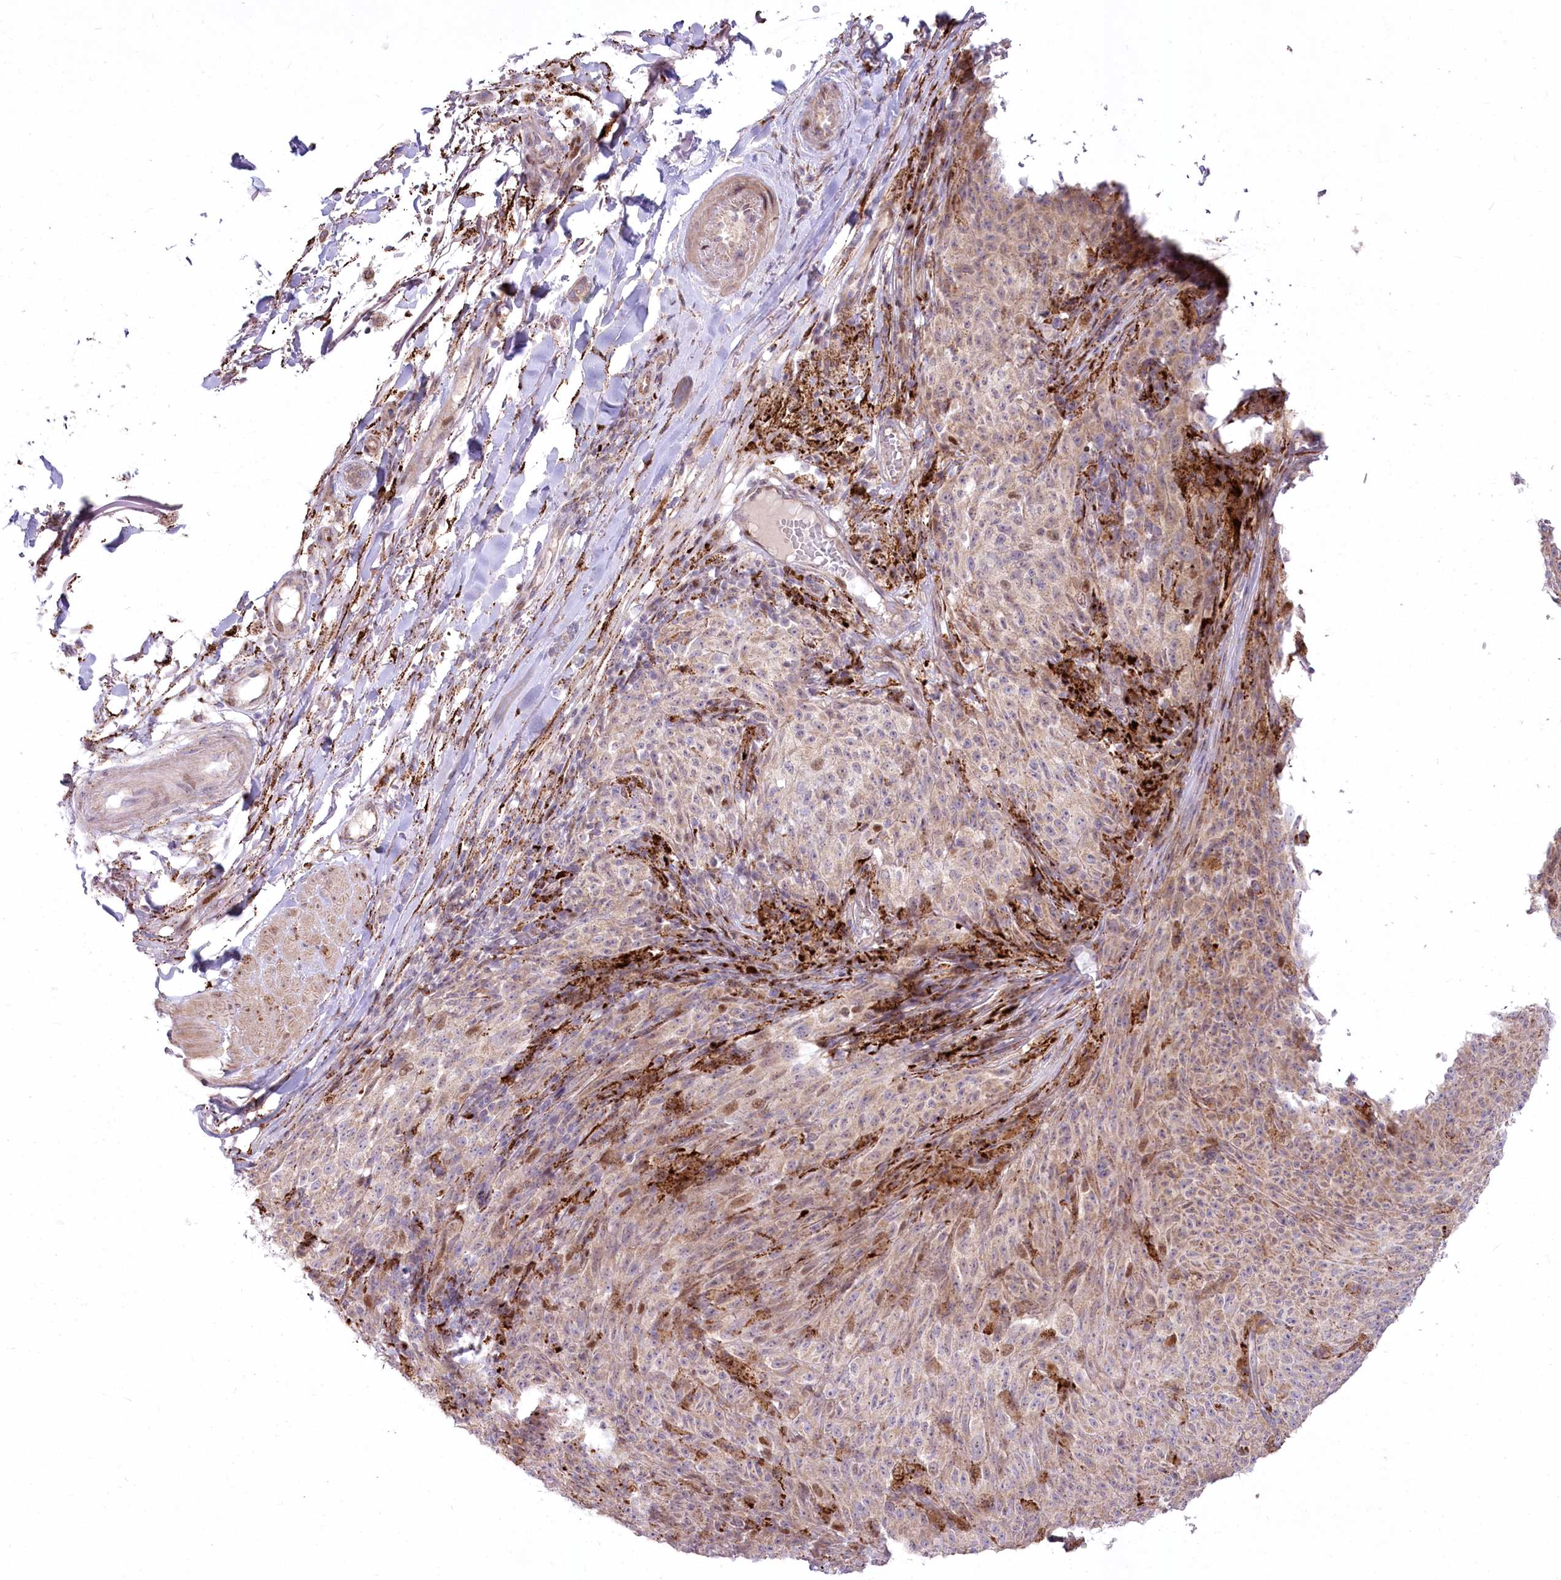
{"staining": {"intensity": "weak", "quantity": "25%-75%", "location": "cytoplasmic/membranous"}, "tissue": "melanoma", "cell_type": "Tumor cells", "image_type": "cancer", "snomed": [{"axis": "morphology", "description": "Malignant melanoma, NOS"}, {"axis": "topography", "description": "Skin"}], "caption": "Tumor cells exhibit low levels of weak cytoplasmic/membranous positivity in approximately 25%-75% of cells in human malignant melanoma.", "gene": "CEP164", "patient": {"sex": "female", "age": 82}}